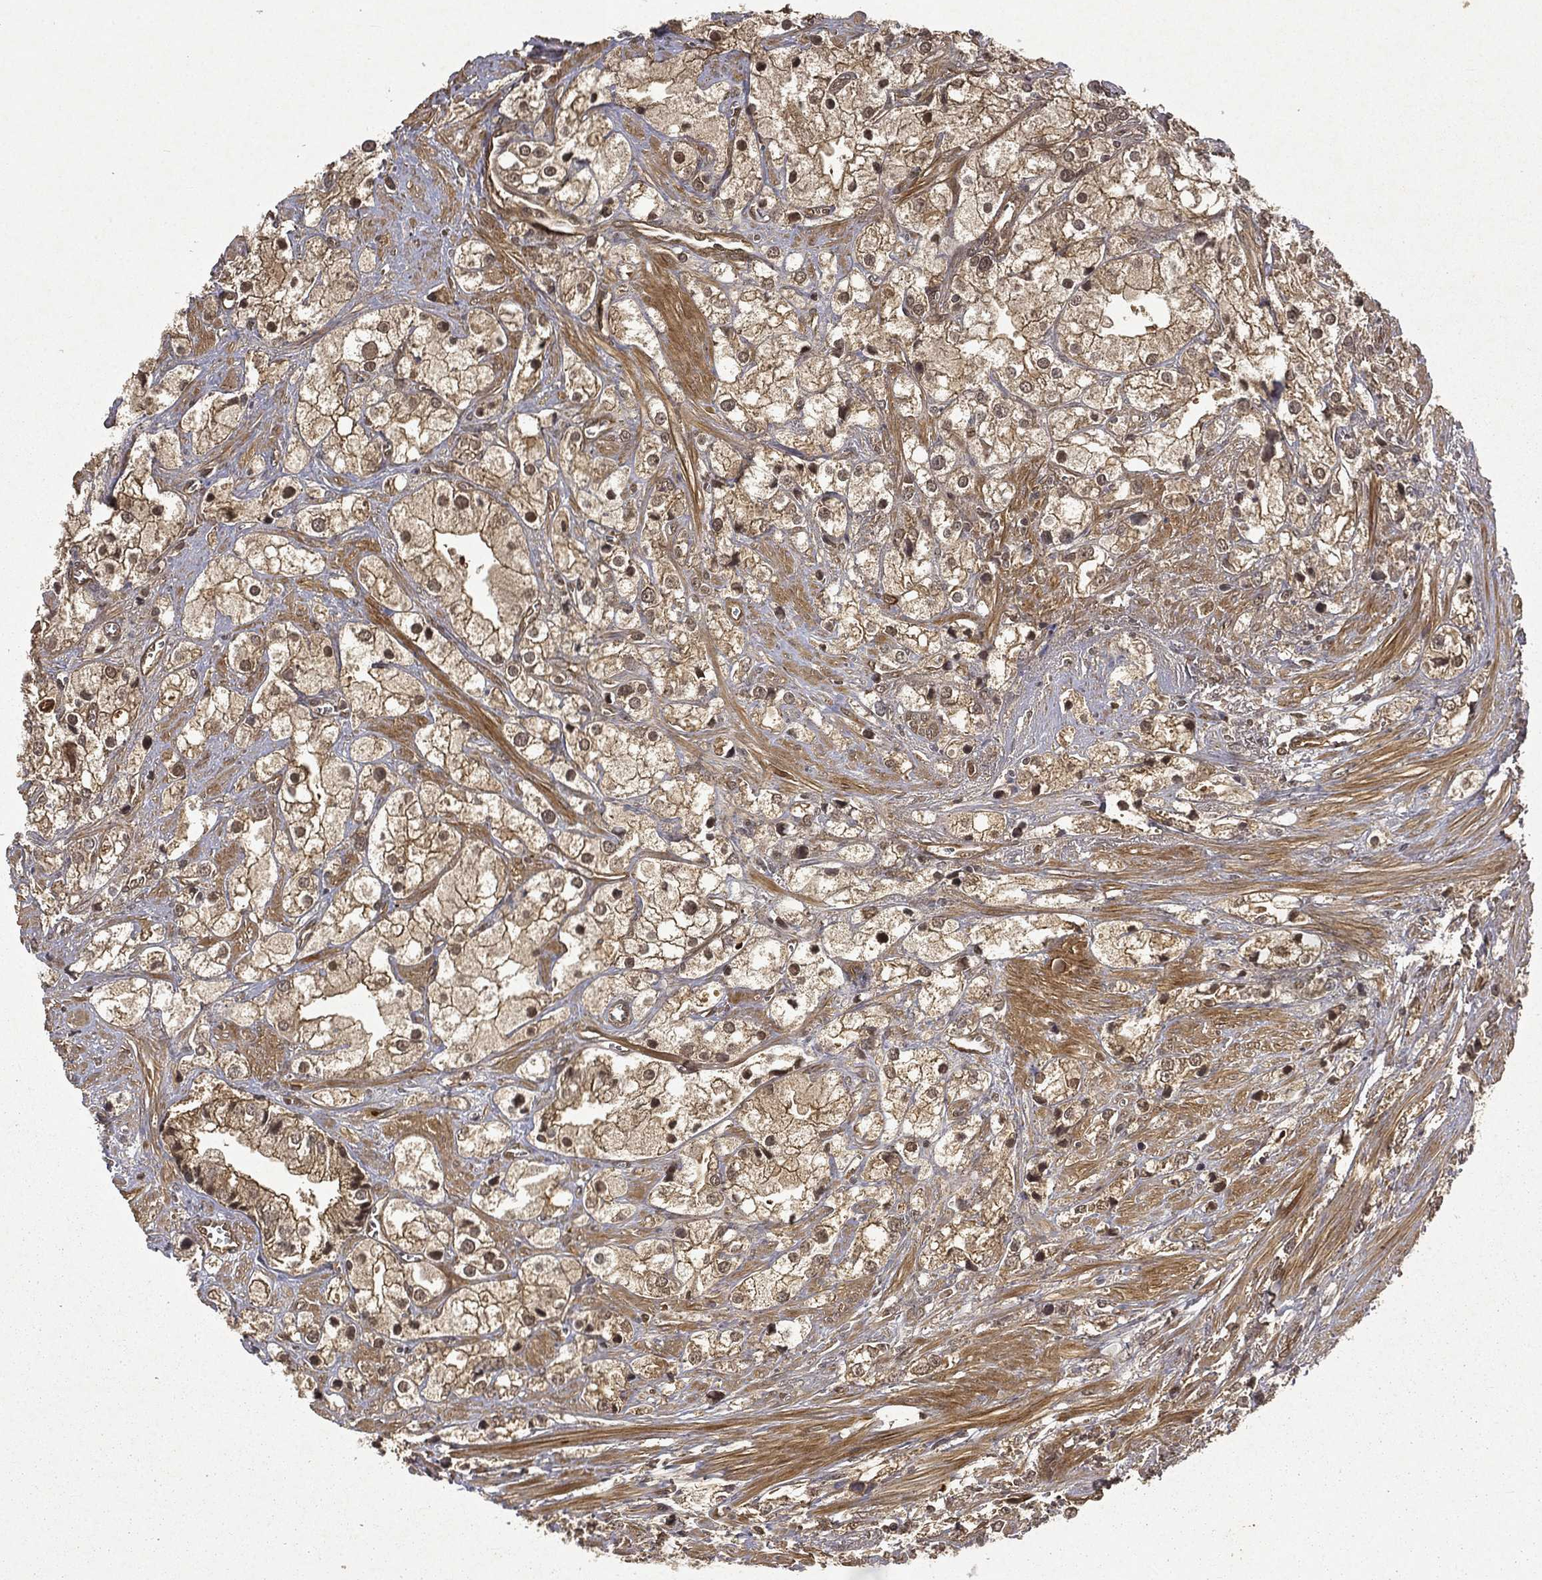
{"staining": {"intensity": "moderate", "quantity": "25%-75%", "location": "cytoplasmic/membranous,nuclear"}, "tissue": "prostate cancer", "cell_type": "Tumor cells", "image_type": "cancer", "snomed": [{"axis": "morphology", "description": "Adenocarcinoma, NOS"}, {"axis": "topography", "description": "Prostate and seminal vesicle, NOS"}, {"axis": "topography", "description": "Prostate"}], "caption": "Protein staining of adenocarcinoma (prostate) tissue shows moderate cytoplasmic/membranous and nuclear positivity in approximately 25%-75% of tumor cells.", "gene": "FGD1", "patient": {"sex": "male", "age": 79}}